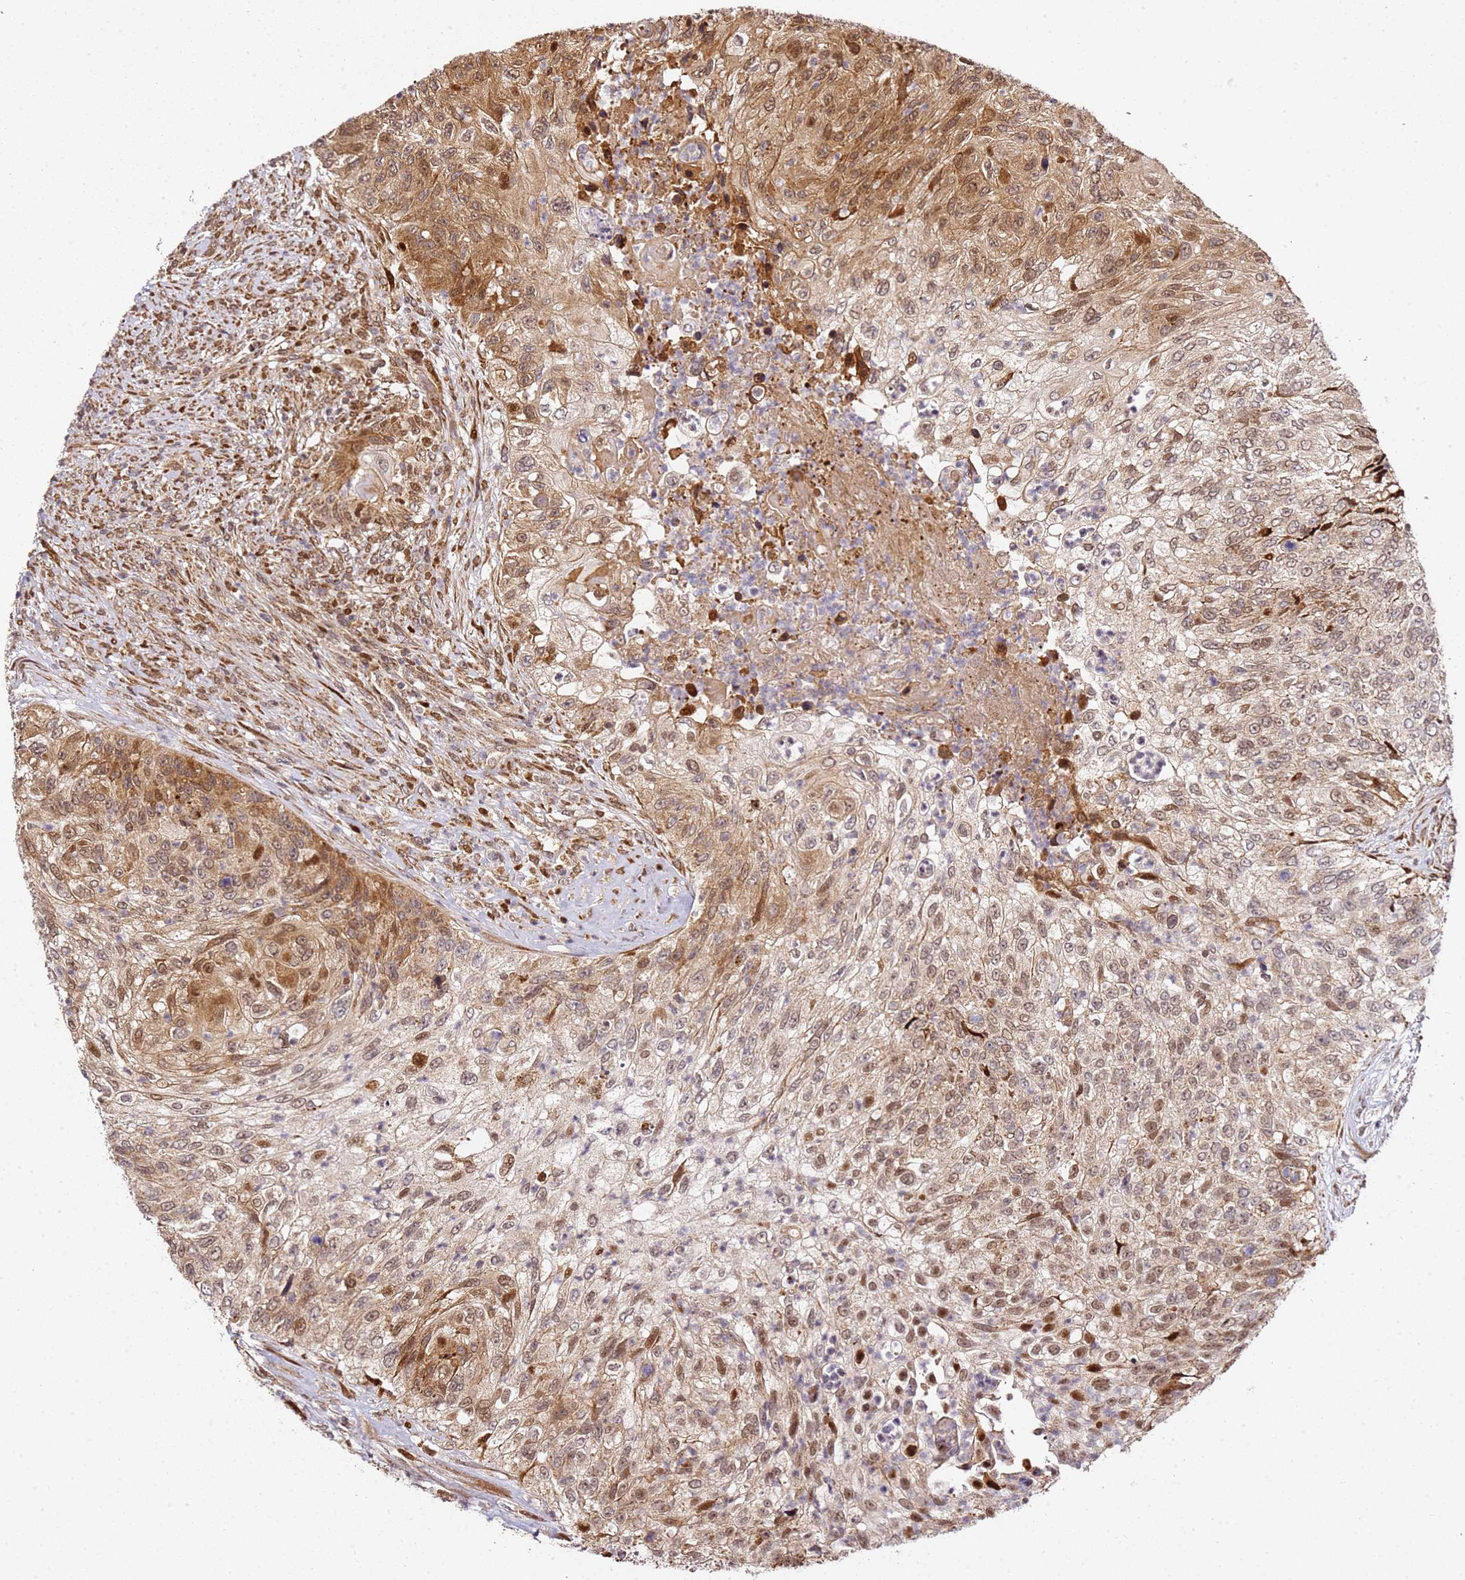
{"staining": {"intensity": "moderate", "quantity": ">75%", "location": "cytoplasmic/membranous,nuclear"}, "tissue": "urothelial cancer", "cell_type": "Tumor cells", "image_type": "cancer", "snomed": [{"axis": "morphology", "description": "Urothelial carcinoma, High grade"}, {"axis": "topography", "description": "Urinary bladder"}], "caption": "Tumor cells reveal moderate cytoplasmic/membranous and nuclear expression in approximately >75% of cells in urothelial cancer.", "gene": "SMOX", "patient": {"sex": "female", "age": 60}}